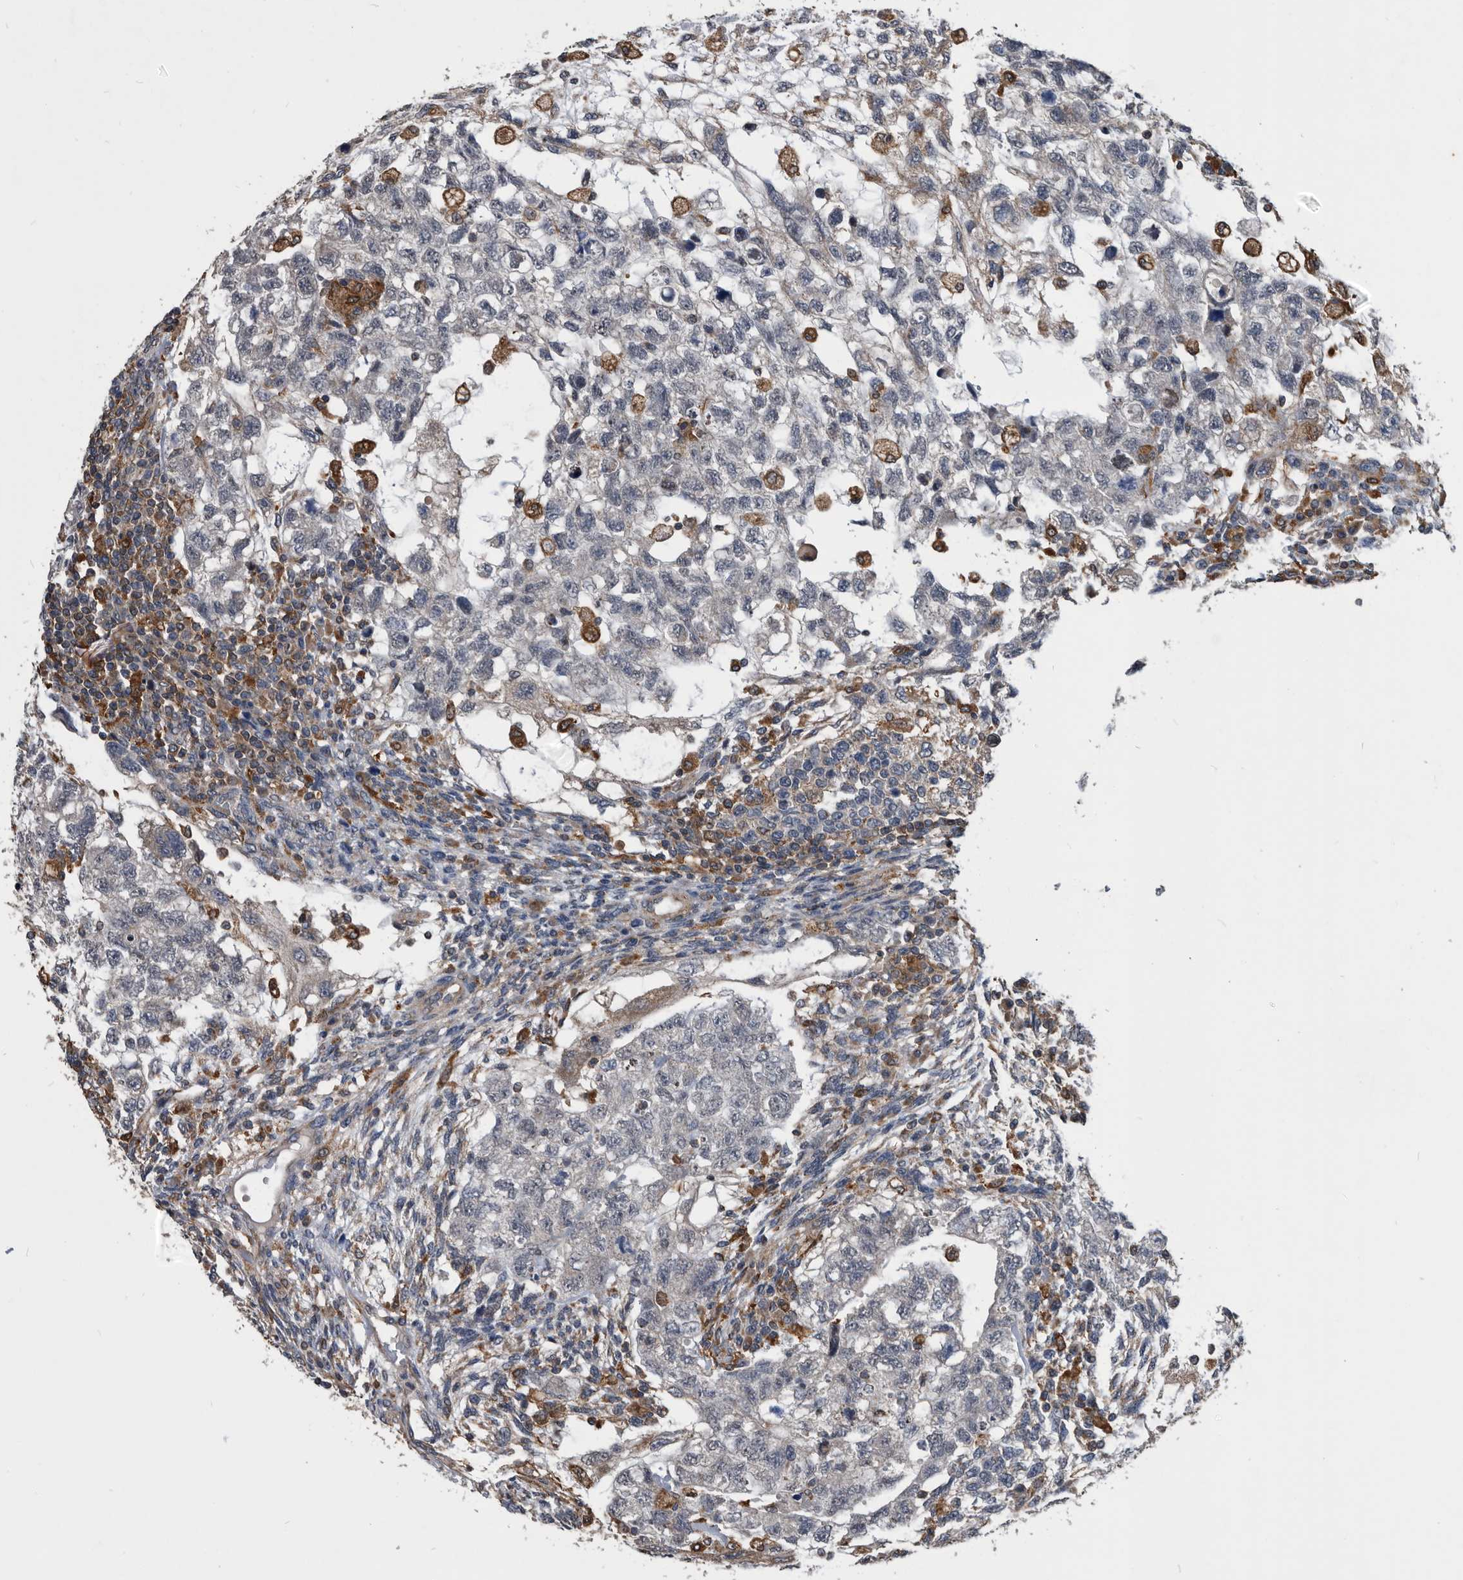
{"staining": {"intensity": "negative", "quantity": "none", "location": "none"}, "tissue": "testis cancer", "cell_type": "Tumor cells", "image_type": "cancer", "snomed": [{"axis": "morphology", "description": "Normal tissue, NOS"}, {"axis": "morphology", "description": "Carcinoma, Embryonal, NOS"}, {"axis": "topography", "description": "Testis"}], "caption": "A micrograph of human testis cancer (embryonal carcinoma) is negative for staining in tumor cells. (Stains: DAB immunohistochemistry with hematoxylin counter stain, Microscopy: brightfield microscopy at high magnification).", "gene": "NRBP1", "patient": {"sex": "male", "age": 36}}